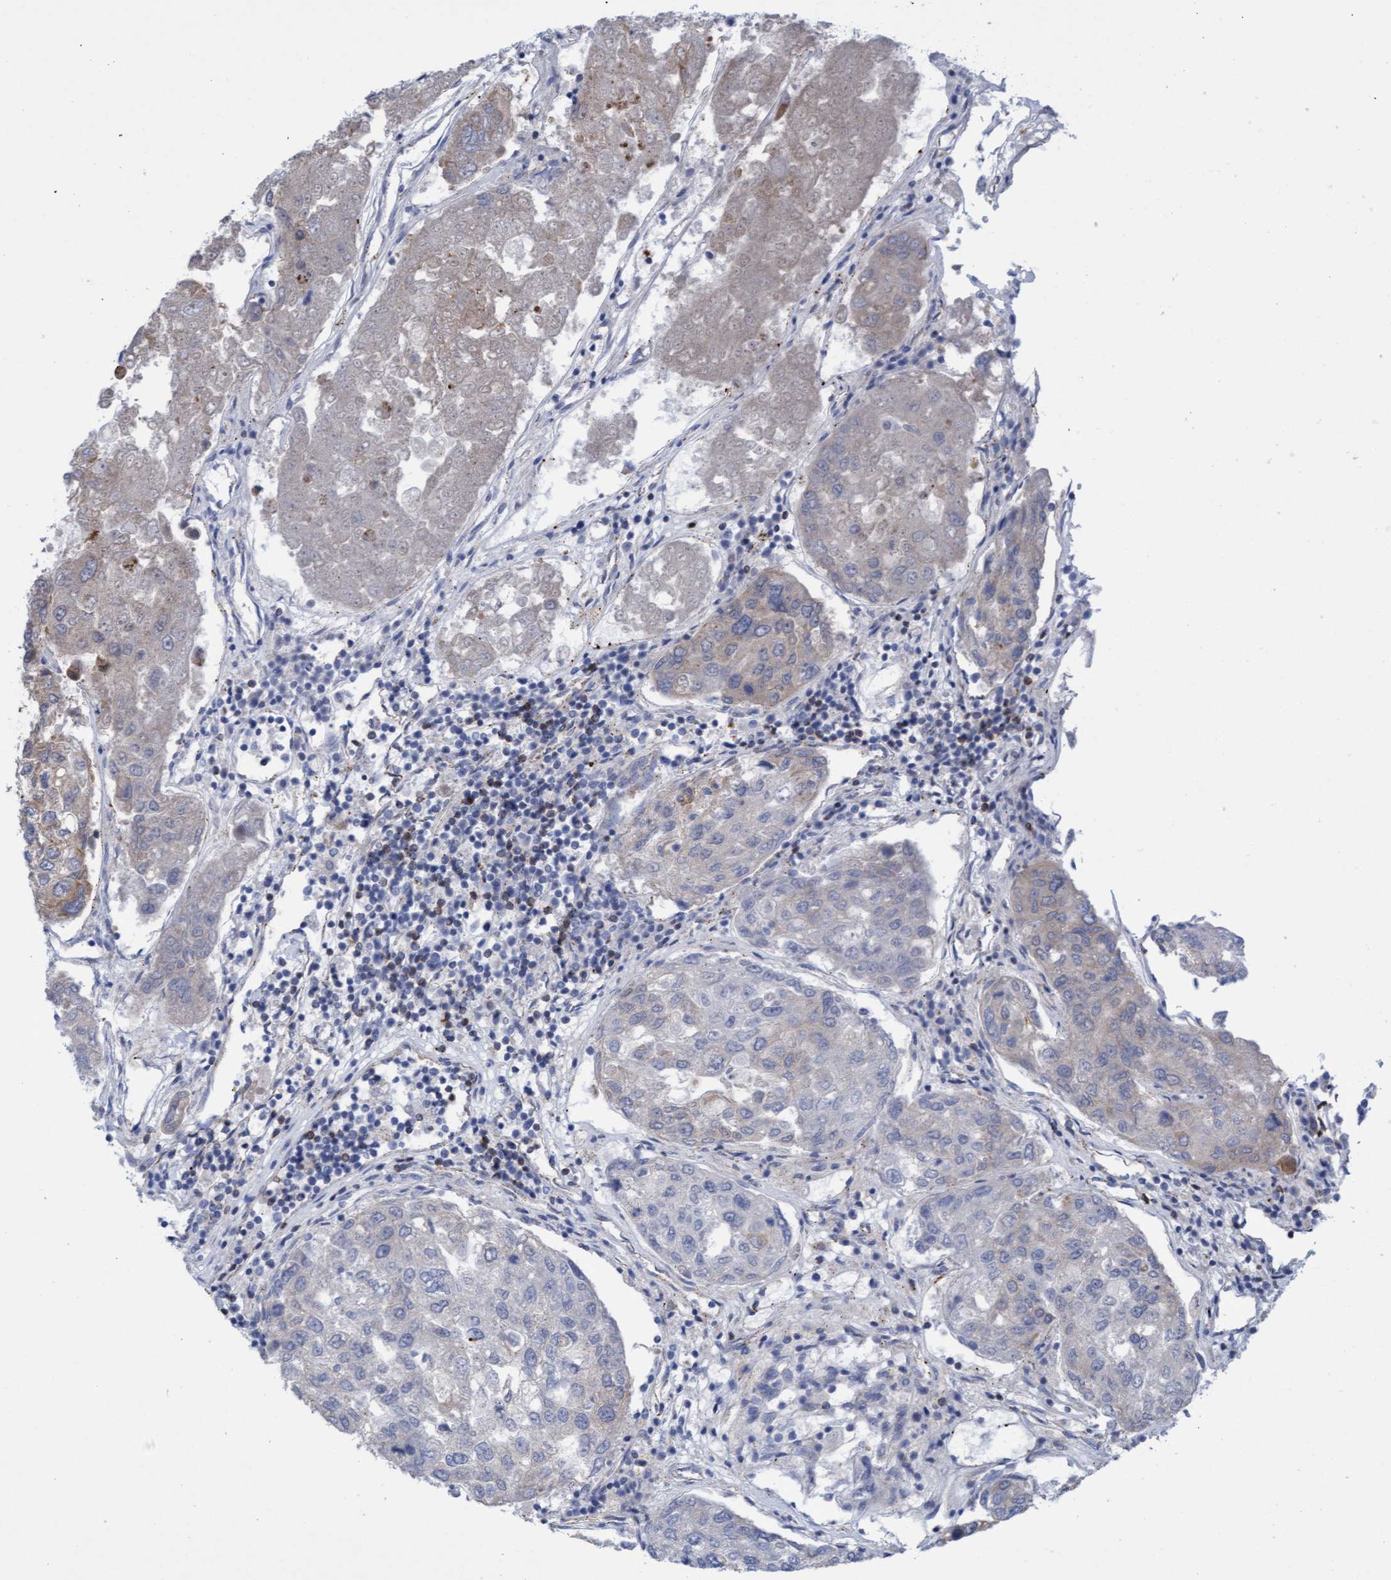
{"staining": {"intensity": "weak", "quantity": "<25%", "location": "cytoplasmic/membranous"}, "tissue": "urothelial cancer", "cell_type": "Tumor cells", "image_type": "cancer", "snomed": [{"axis": "morphology", "description": "Urothelial carcinoma, High grade"}, {"axis": "topography", "description": "Lymph node"}, {"axis": "topography", "description": "Urinary bladder"}], "caption": "This is an IHC histopathology image of urothelial carcinoma (high-grade). There is no staining in tumor cells.", "gene": "SGSH", "patient": {"sex": "male", "age": 51}}